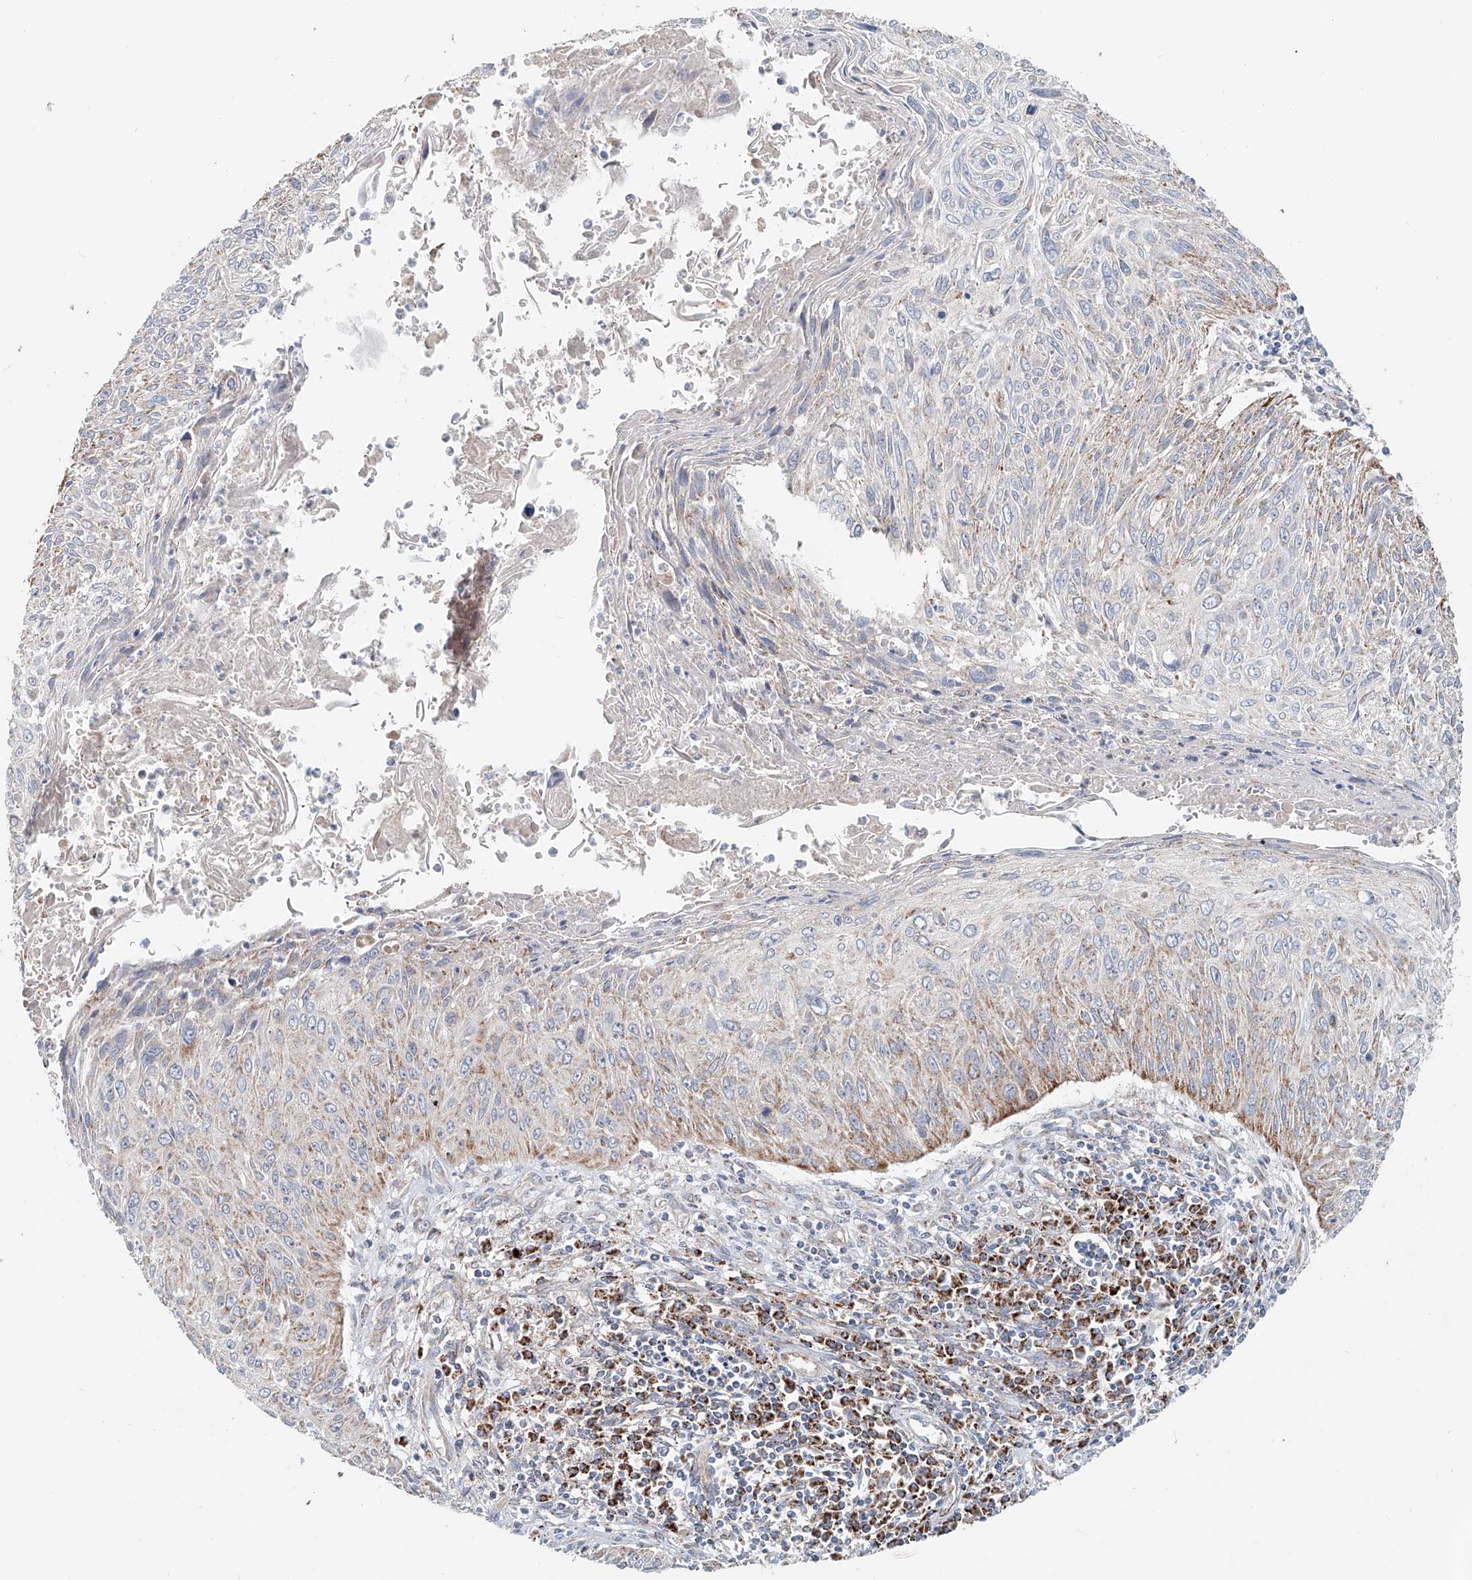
{"staining": {"intensity": "moderate", "quantity": "25%-75%", "location": "cytoplasmic/membranous"}, "tissue": "cervical cancer", "cell_type": "Tumor cells", "image_type": "cancer", "snomed": [{"axis": "morphology", "description": "Squamous cell carcinoma, NOS"}, {"axis": "topography", "description": "Cervix"}], "caption": "Squamous cell carcinoma (cervical) was stained to show a protein in brown. There is medium levels of moderate cytoplasmic/membranous staining in approximately 25%-75% of tumor cells.", "gene": "CARD10", "patient": {"sex": "female", "age": 51}}